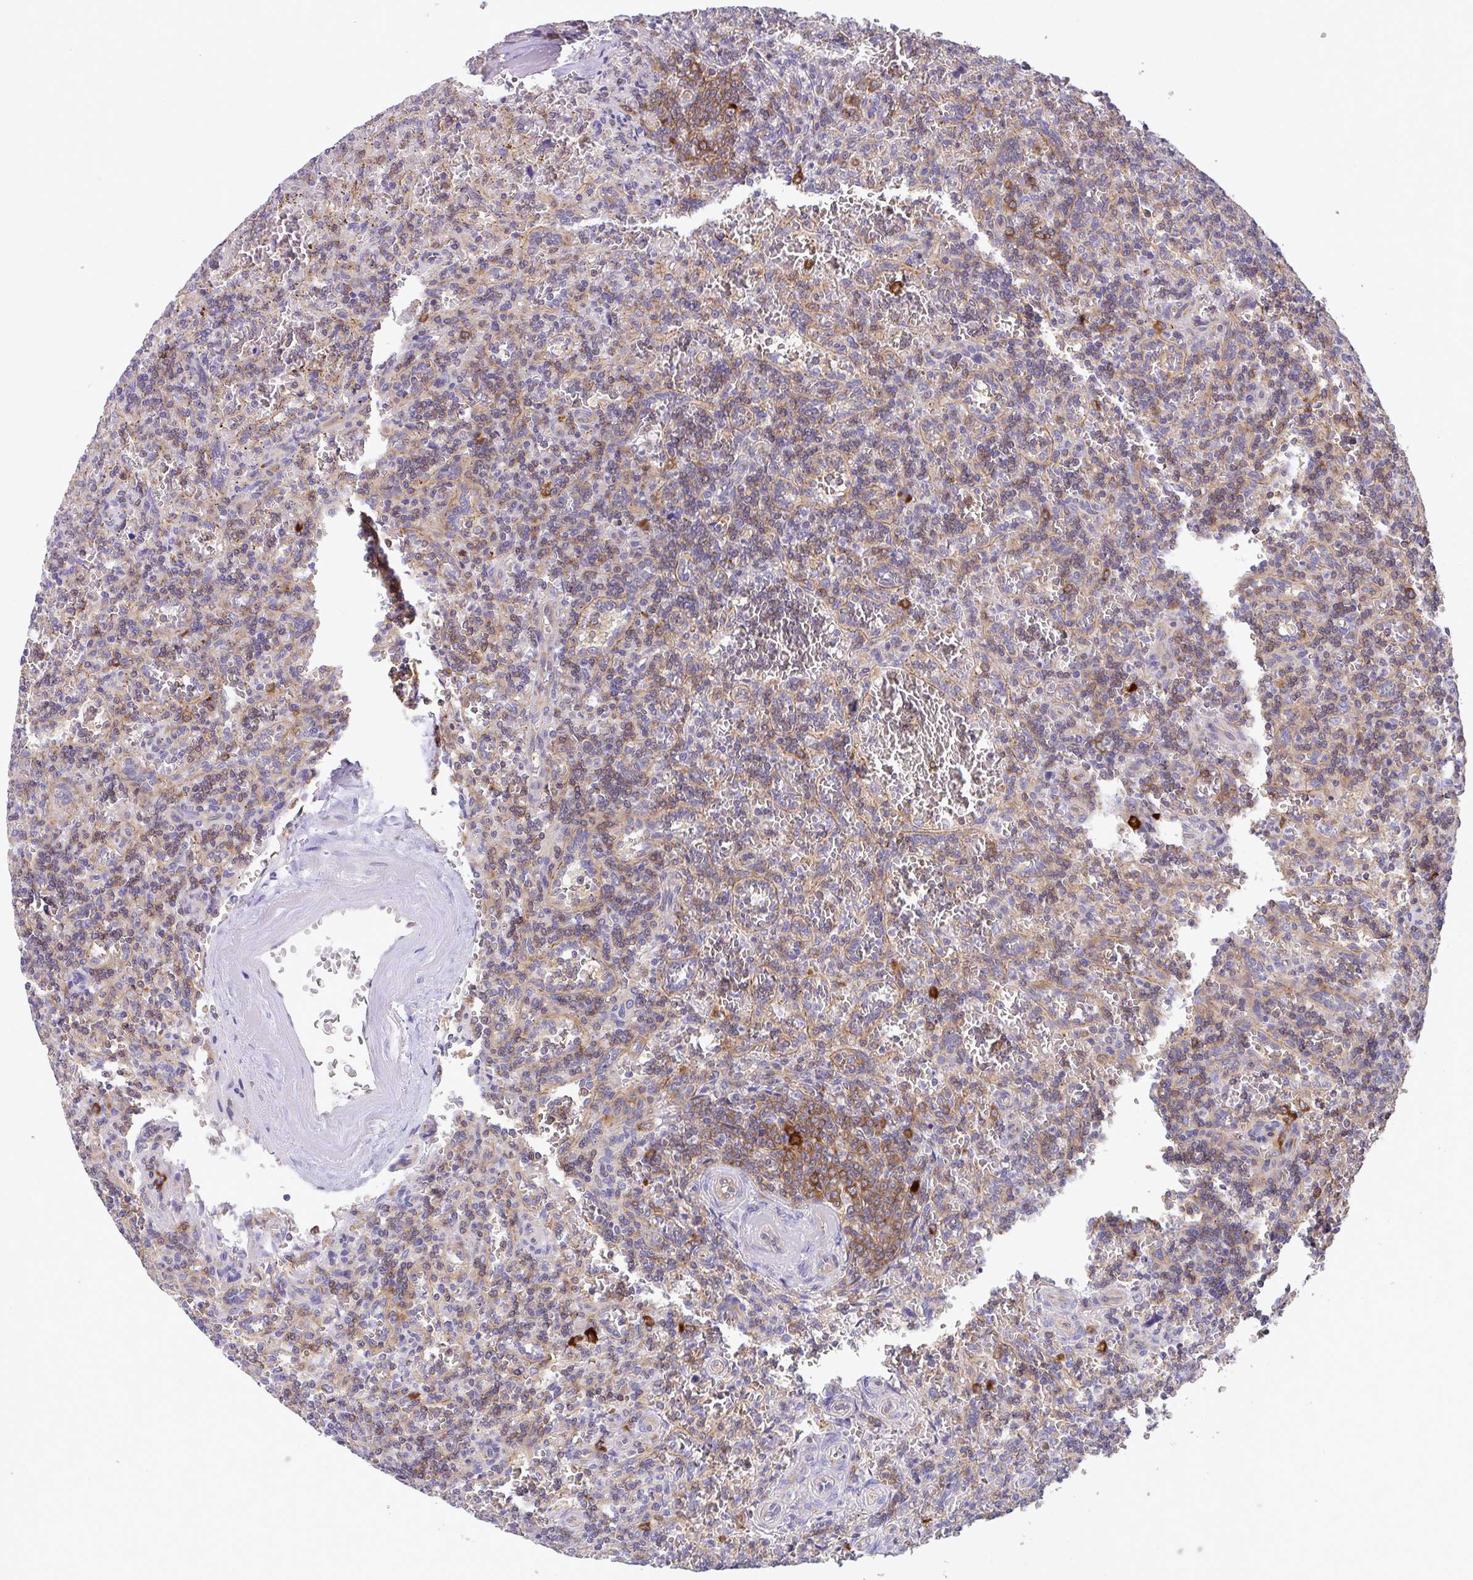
{"staining": {"intensity": "moderate", "quantity": "25%-75%", "location": "cytoplasmic/membranous"}, "tissue": "lymphoma", "cell_type": "Tumor cells", "image_type": "cancer", "snomed": [{"axis": "morphology", "description": "Malignant lymphoma, non-Hodgkin's type, Low grade"}, {"axis": "topography", "description": "Spleen"}], "caption": "Immunohistochemical staining of human lymphoma reveals medium levels of moderate cytoplasmic/membranous expression in approximately 25%-75% of tumor cells.", "gene": "YARS2", "patient": {"sex": "male", "age": 73}}